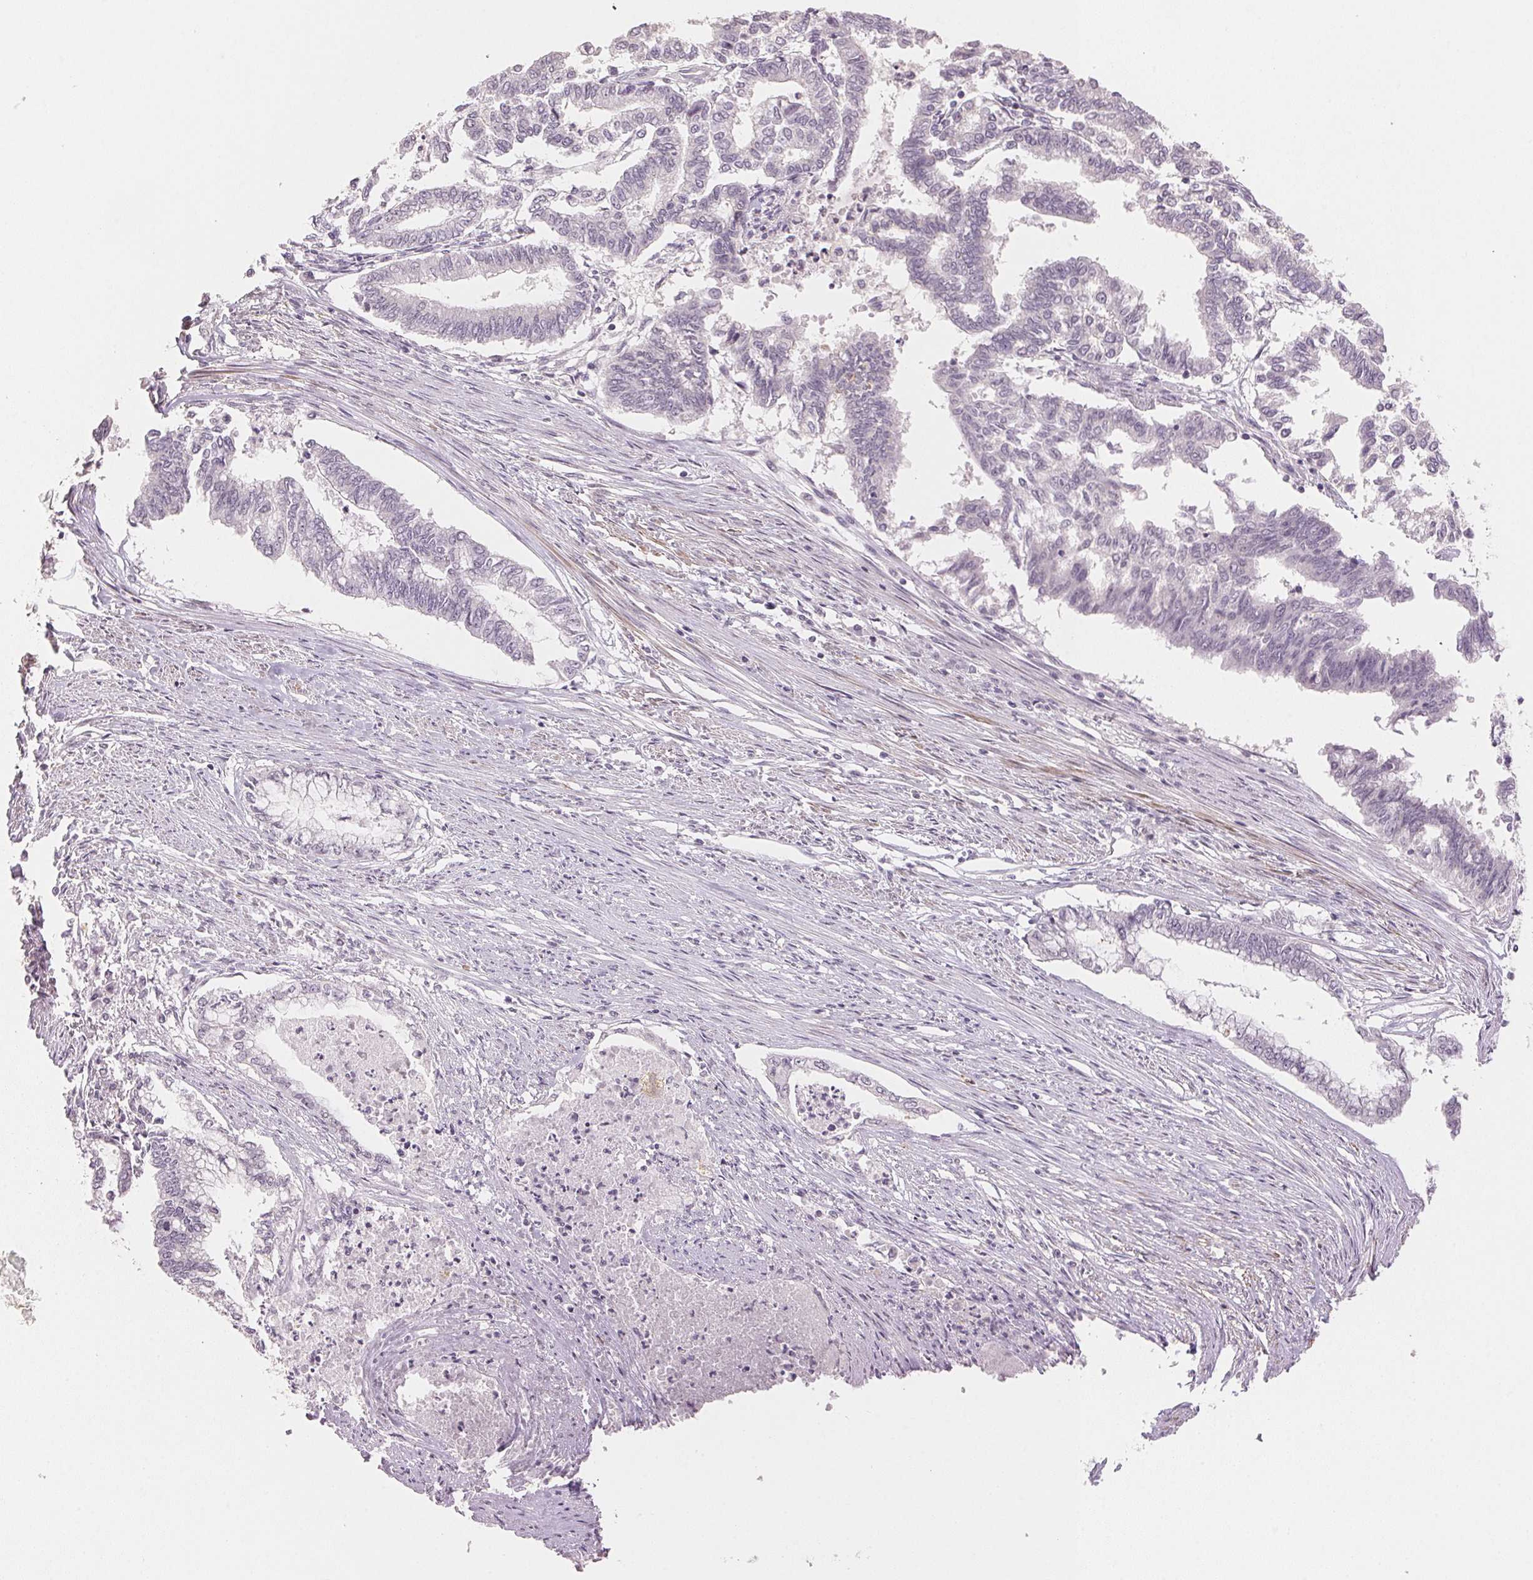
{"staining": {"intensity": "negative", "quantity": "none", "location": "none"}, "tissue": "endometrial cancer", "cell_type": "Tumor cells", "image_type": "cancer", "snomed": [{"axis": "morphology", "description": "Adenocarcinoma, NOS"}, {"axis": "topography", "description": "Endometrium"}], "caption": "An immunohistochemistry image of adenocarcinoma (endometrial) is shown. There is no staining in tumor cells of adenocarcinoma (endometrial).", "gene": "SMTN", "patient": {"sex": "female", "age": 79}}